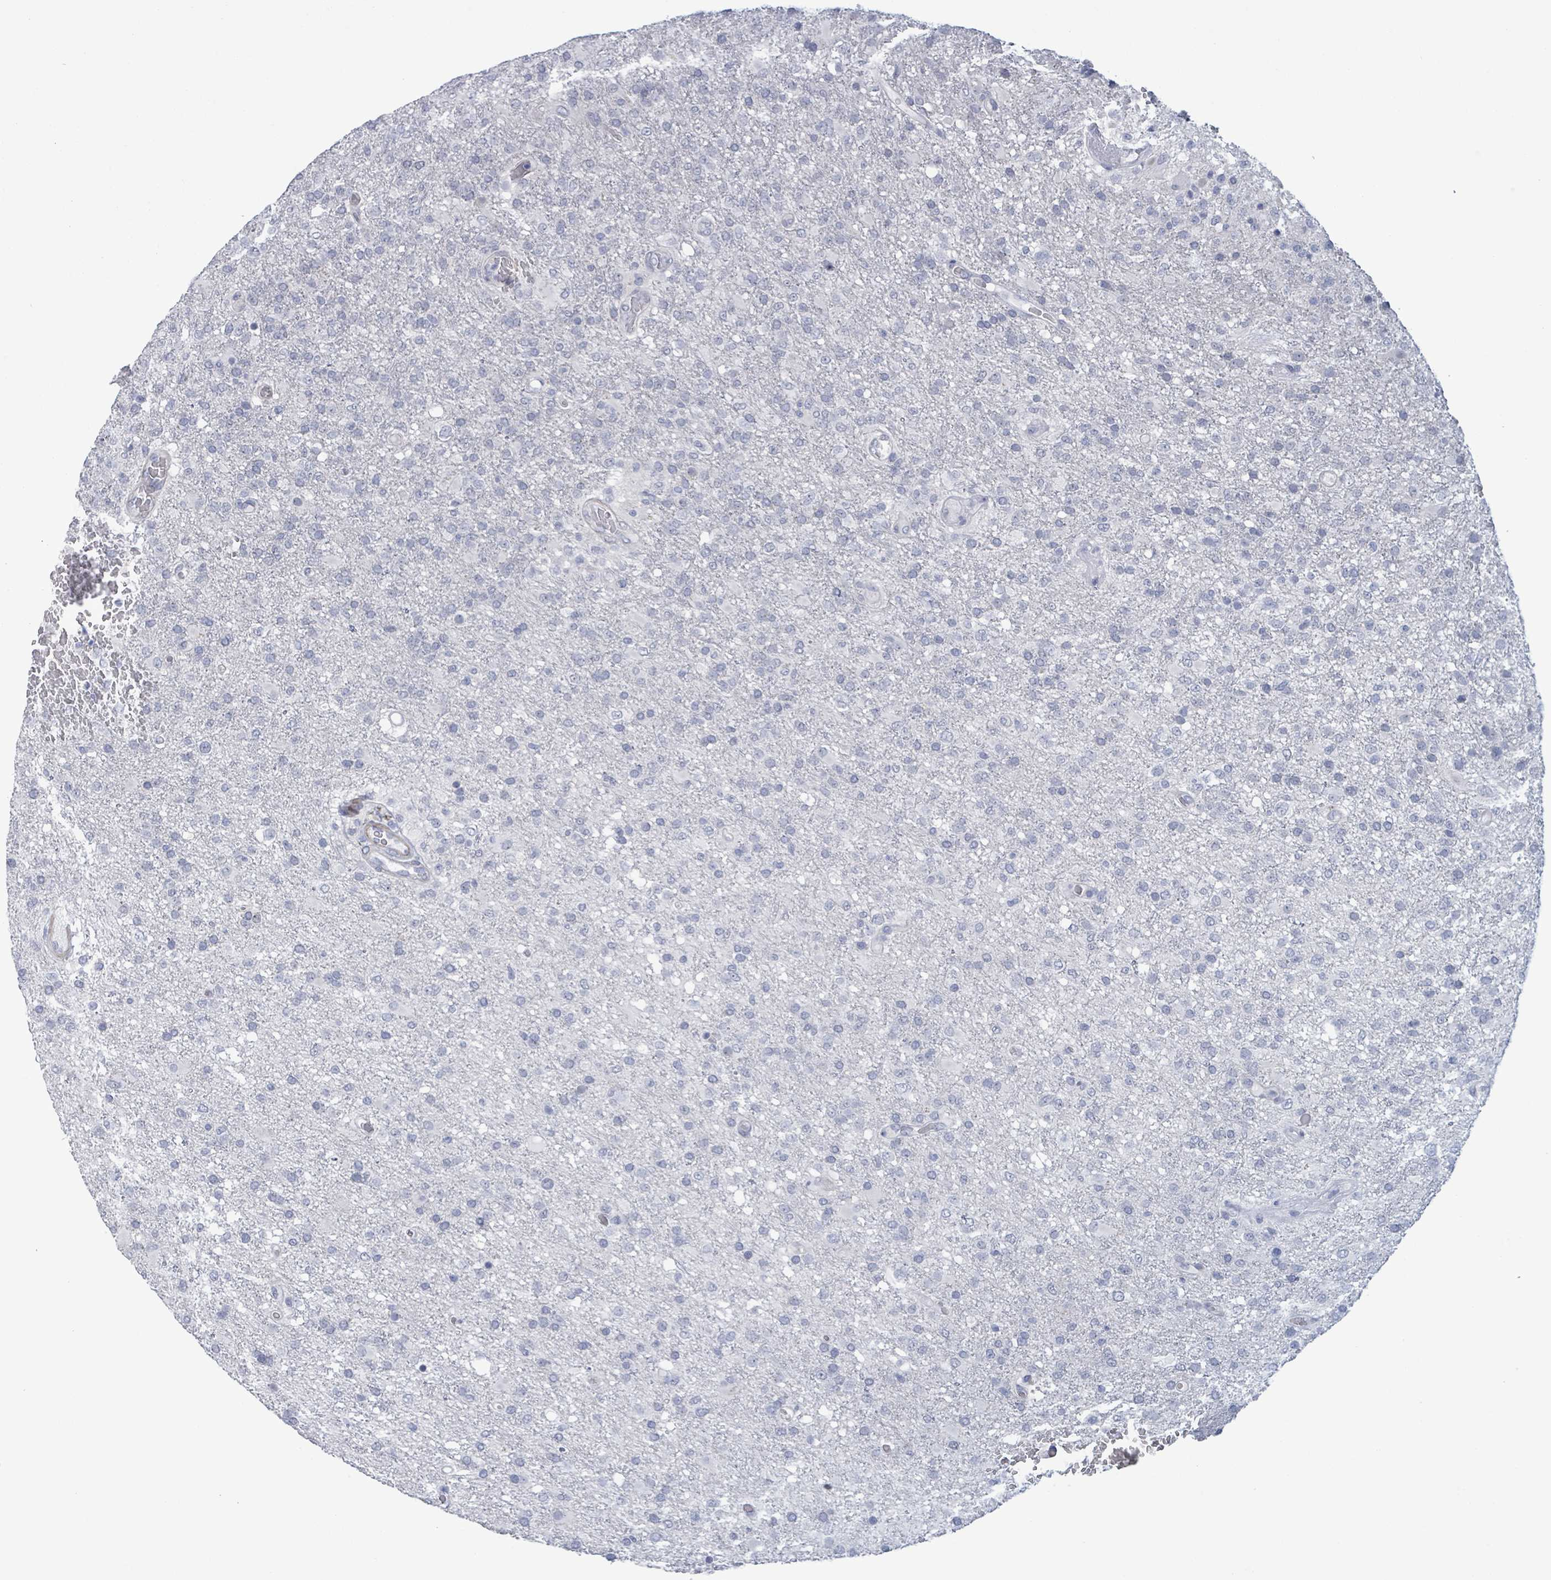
{"staining": {"intensity": "negative", "quantity": "none", "location": "none"}, "tissue": "glioma", "cell_type": "Tumor cells", "image_type": "cancer", "snomed": [{"axis": "morphology", "description": "Glioma, malignant, High grade"}, {"axis": "topography", "description": "Brain"}], "caption": "Tumor cells are negative for brown protein staining in glioma.", "gene": "ZNF771", "patient": {"sex": "female", "age": 74}}